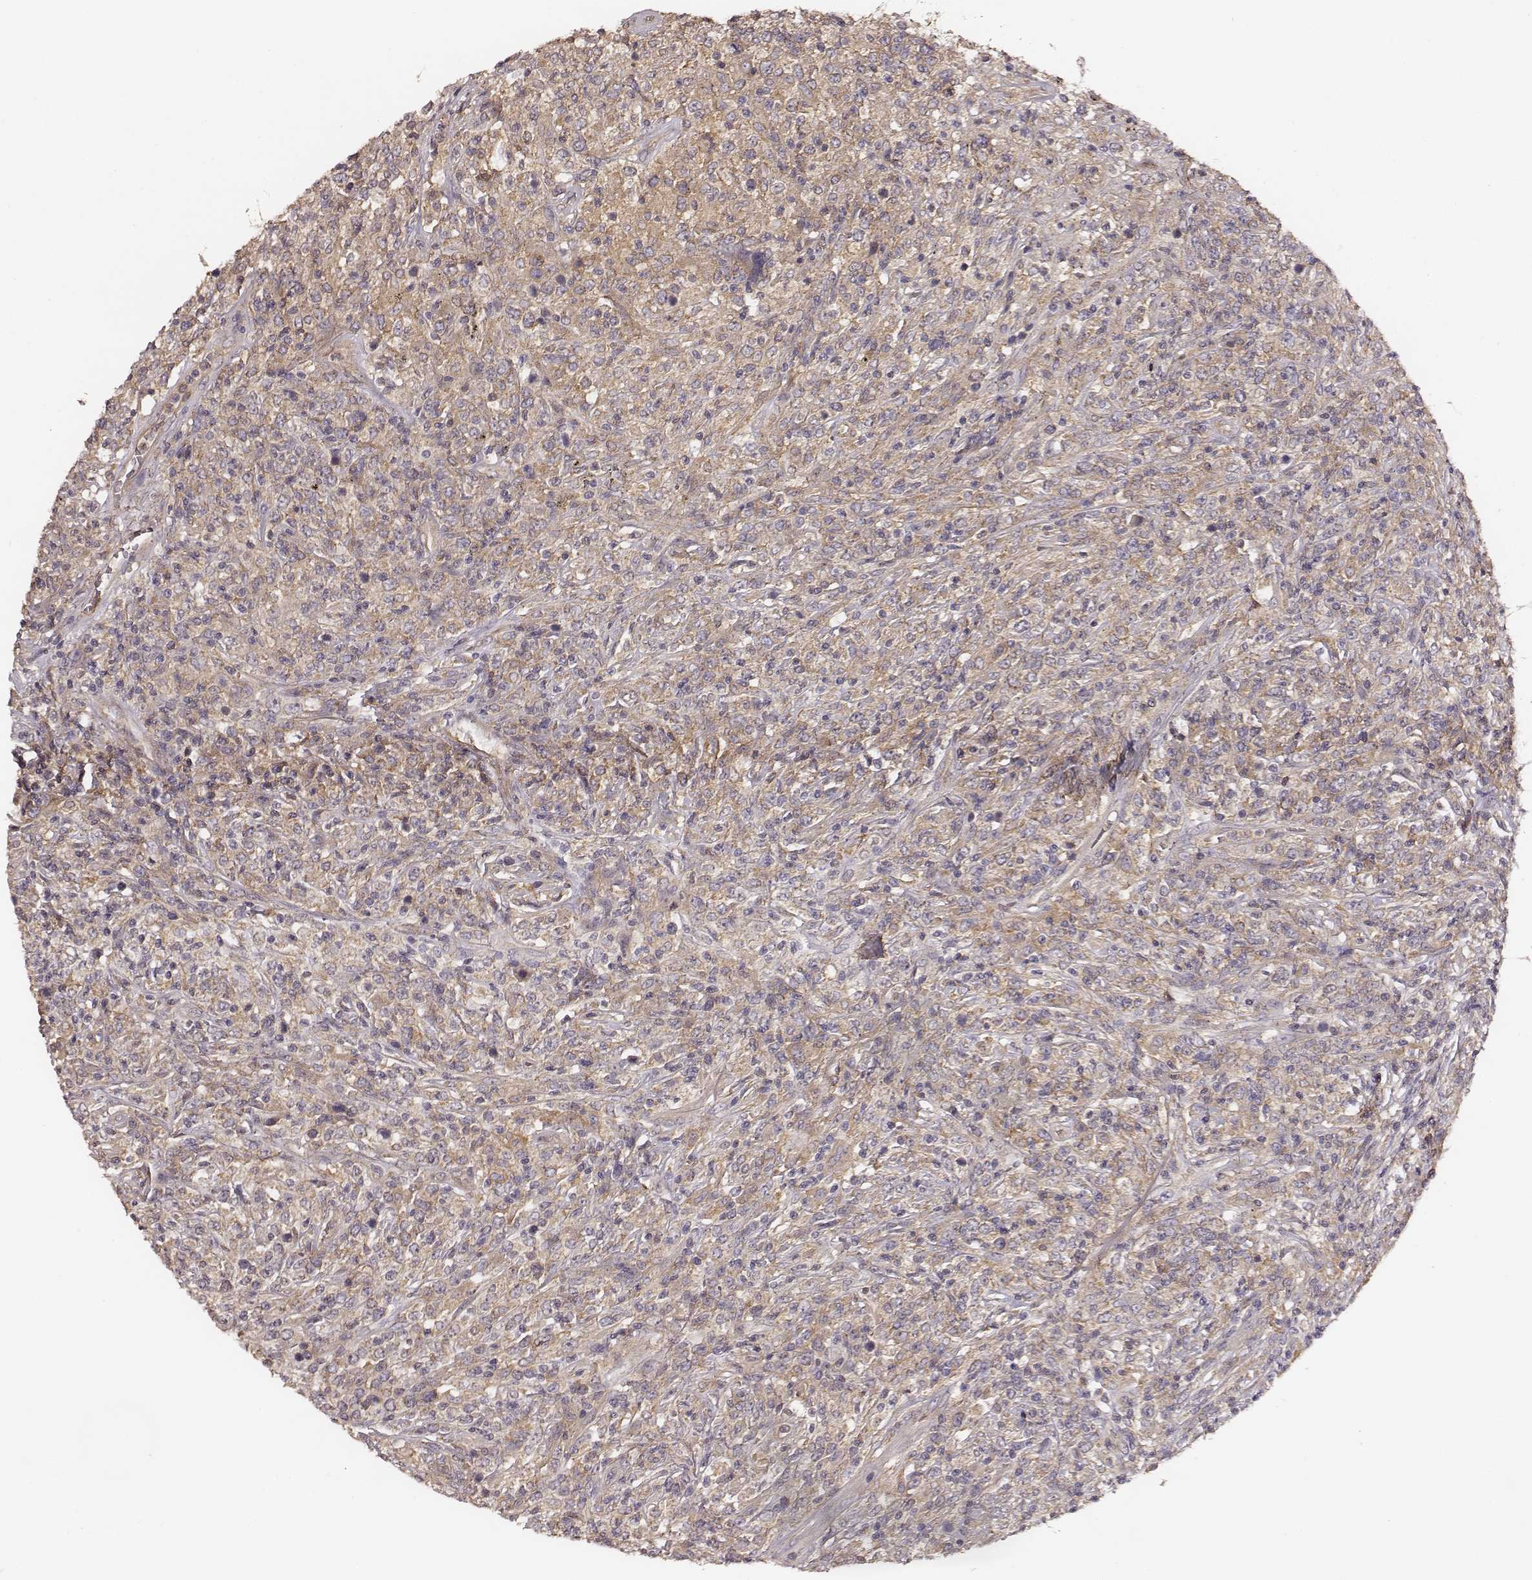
{"staining": {"intensity": "weak", "quantity": ">75%", "location": "cytoplasmic/membranous"}, "tissue": "lymphoma", "cell_type": "Tumor cells", "image_type": "cancer", "snomed": [{"axis": "morphology", "description": "Malignant lymphoma, non-Hodgkin's type, High grade"}, {"axis": "topography", "description": "Lung"}], "caption": "An immunohistochemistry histopathology image of neoplastic tissue is shown. Protein staining in brown highlights weak cytoplasmic/membranous positivity in high-grade malignant lymphoma, non-Hodgkin's type within tumor cells.", "gene": "VPS26A", "patient": {"sex": "male", "age": 79}}